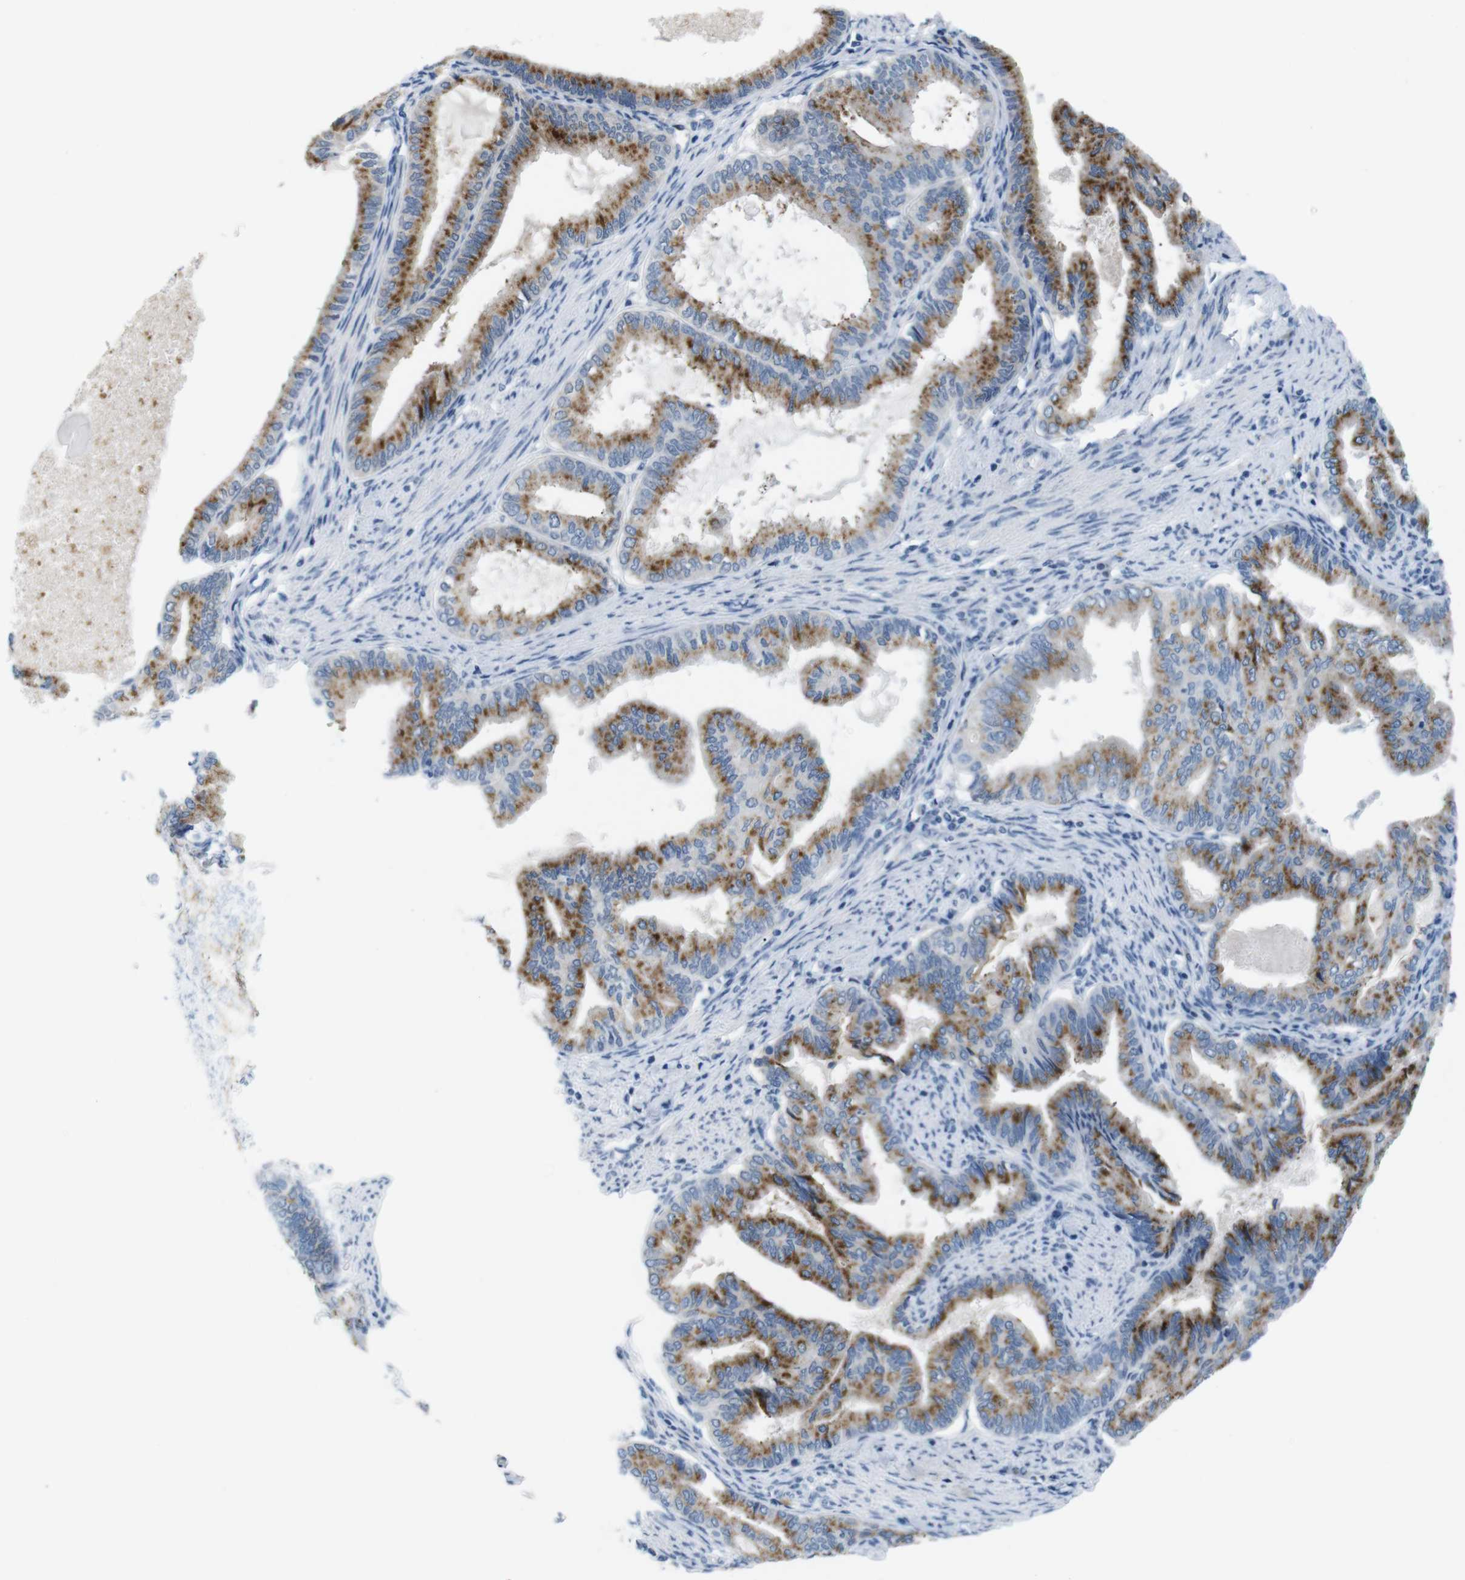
{"staining": {"intensity": "moderate", "quantity": ">75%", "location": "cytoplasmic/membranous"}, "tissue": "endometrial cancer", "cell_type": "Tumor cells", "image_type": "cancer", "snomed": [{"axis": "morphology", "description": "Adenocarcinoma, NOS"}, {"axis": "topography", "description": "Endometrium"}], "caption": "A medium amount of moderate cytoplasmic/membranous positivity is present in about >75% of tumor cells in endometrial adenocarcinoma tissue.", "gene": "GOLGA2", "patient": {"sex": "female", "age": 86}}